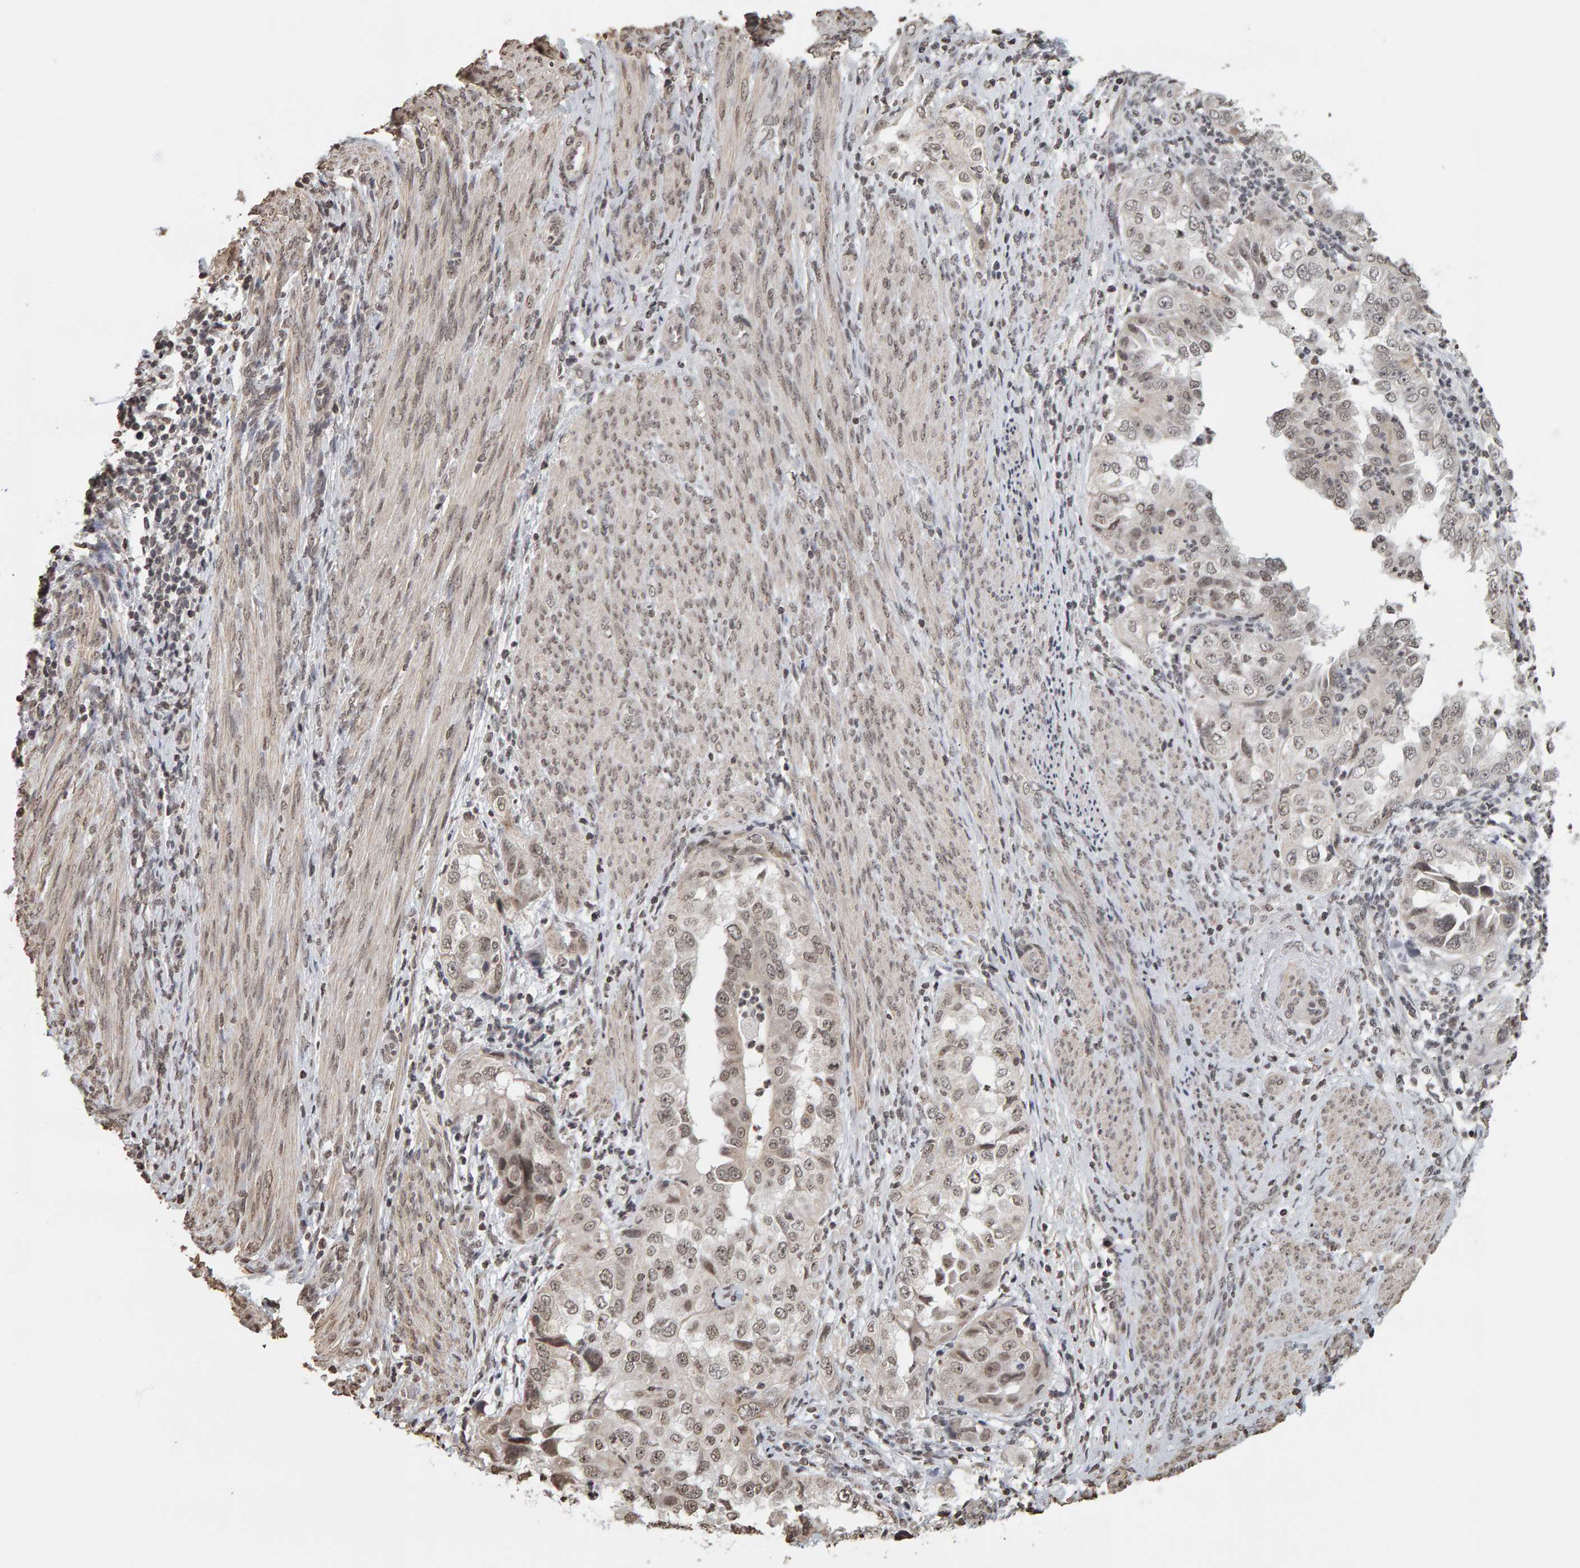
{"staining": {"intensity": "weak", "quantity": ">75%", "location": "nuclear"}, "tissue": "endometrial cancer", "cell_type": "Tumor cells", "image_type": "cancer", "snomed": [{"axis": "morphology", "description": "Adenocarcinoma, NOS"}, {"axis": "topography", "description": "Endometrium"}], "caption": "Human endometrial adenocarcinoma stained for a protein (brown) demonstrates weak nuclear positive expression in about >75% of tumor cells.", "gene": "AFF4", "patient": {"sex": "female", "age": 85}}